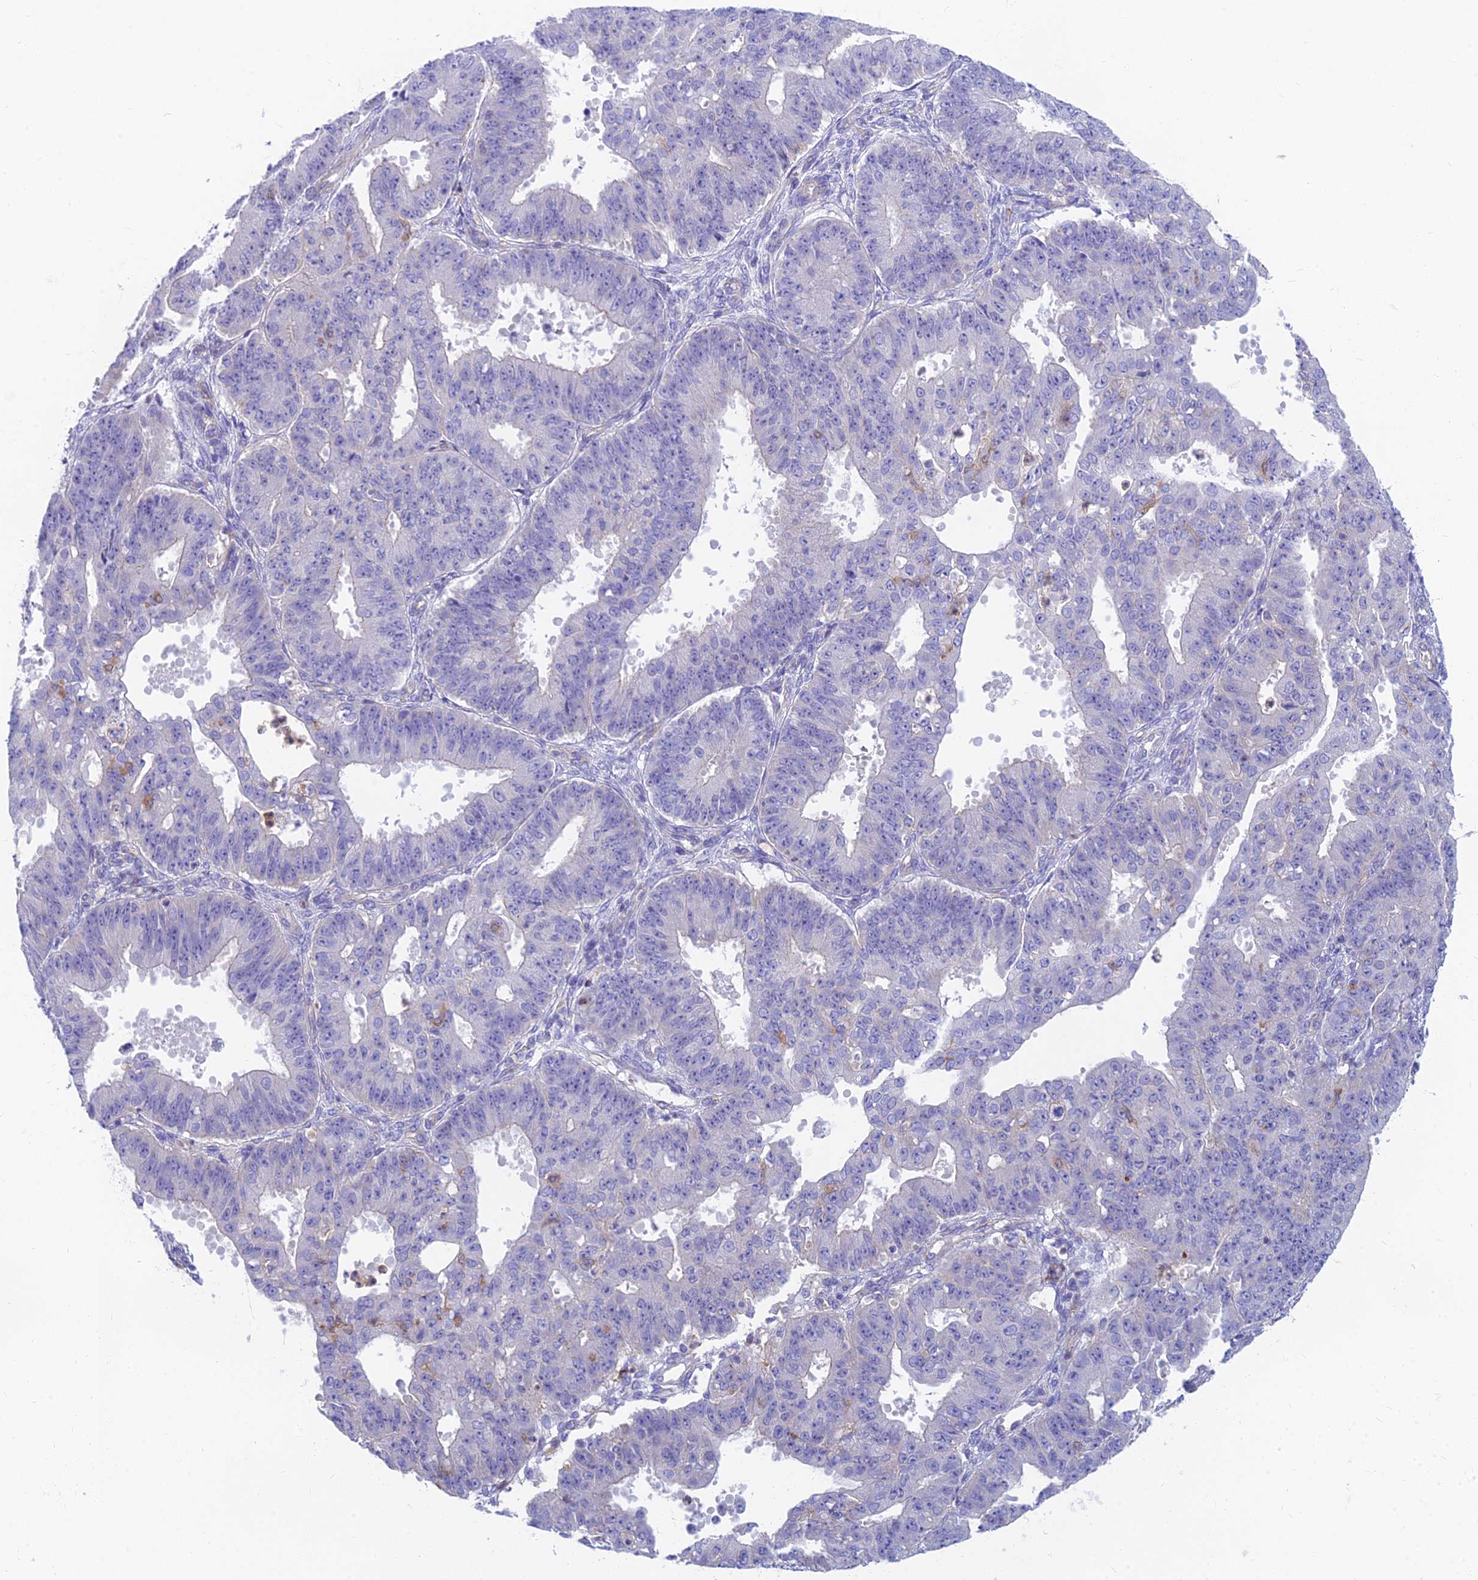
{"staining": {"intensity": "weak", "quantity": "<25%", "location": "cytoplasmic/membranous"}, "tissue": "ovarian cancer", "cell_type": "Tumor cells", "image_type": "cancer", "snomed": [{"axis": "morphology", "description": "Carcinoma, endometroid"}, {"axis": "topography", "description": "Appendix"}, {"axis": "topography", "description": "Ovary"}], "caption": "Immunohistochemistry histopathology image of human ovarian cancer stained for a protein (brown), which reveals no staining in tumor cells.", "gene": "STRN4", "patient": {"sex": "female", "age": 42}}